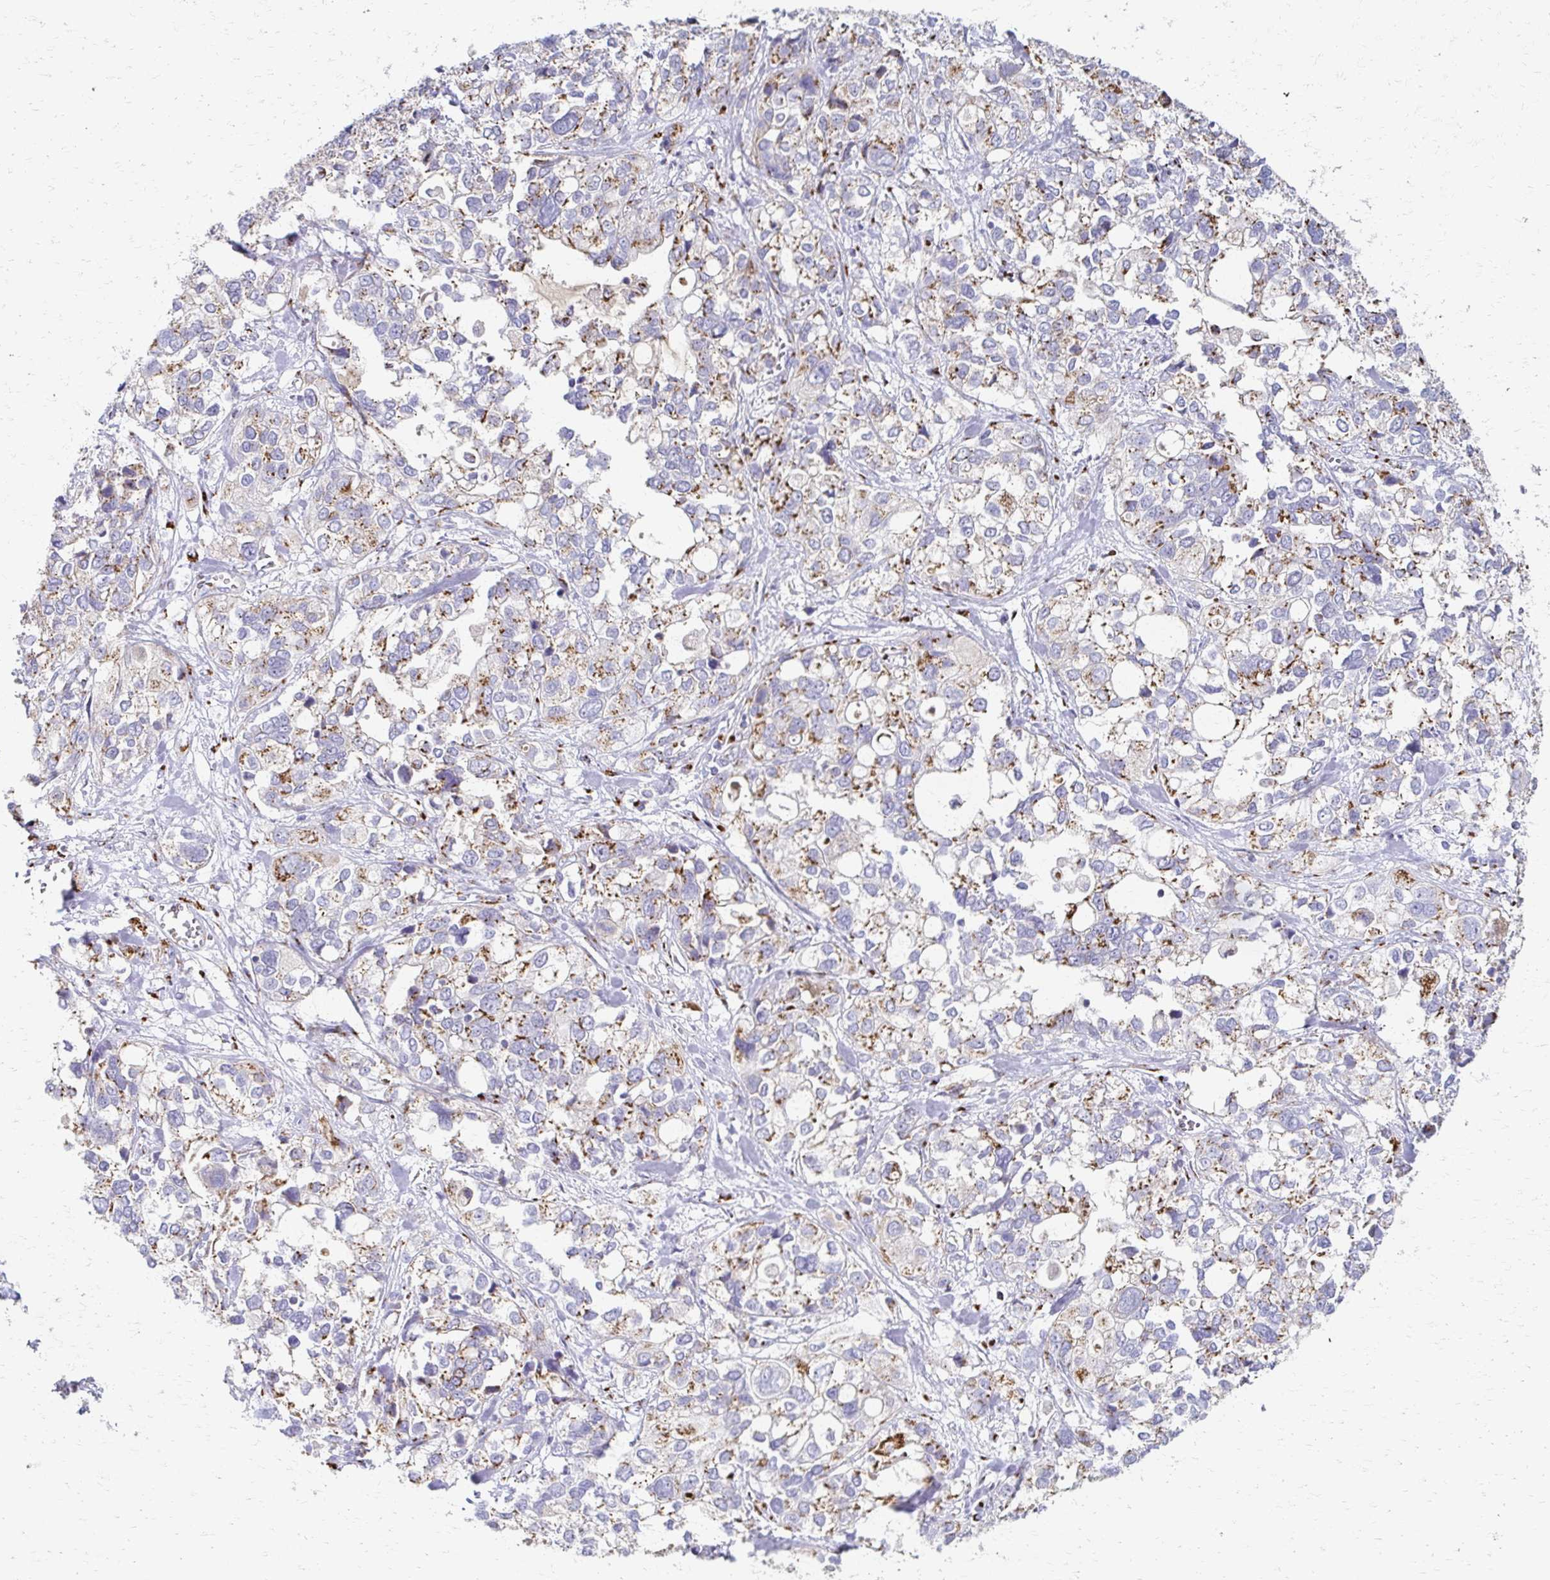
{"staining": {"intensity": "moderate", "quantity": "25%-75%", "location": "cytoplasmic/membranous"}, "tissue": "stomach cancer", "cell_type": "Tumor cells", "image_type": "cancer", "snomed": [{"axis": "morphology", "description": "Adenocarcinoma, NOS"}, {"axis": "topography", "description": "Stomach, upper"}], "caption": "A micrograph showing moderate cytoplasmic/membranous expression in approximately 25%-75% of tumor cells in stomach adenocarcinoma, as visualized by brown immunohistochemical staining.", "gene": "TM9SF1", "patient": {"sex": "female", "age": 81}}